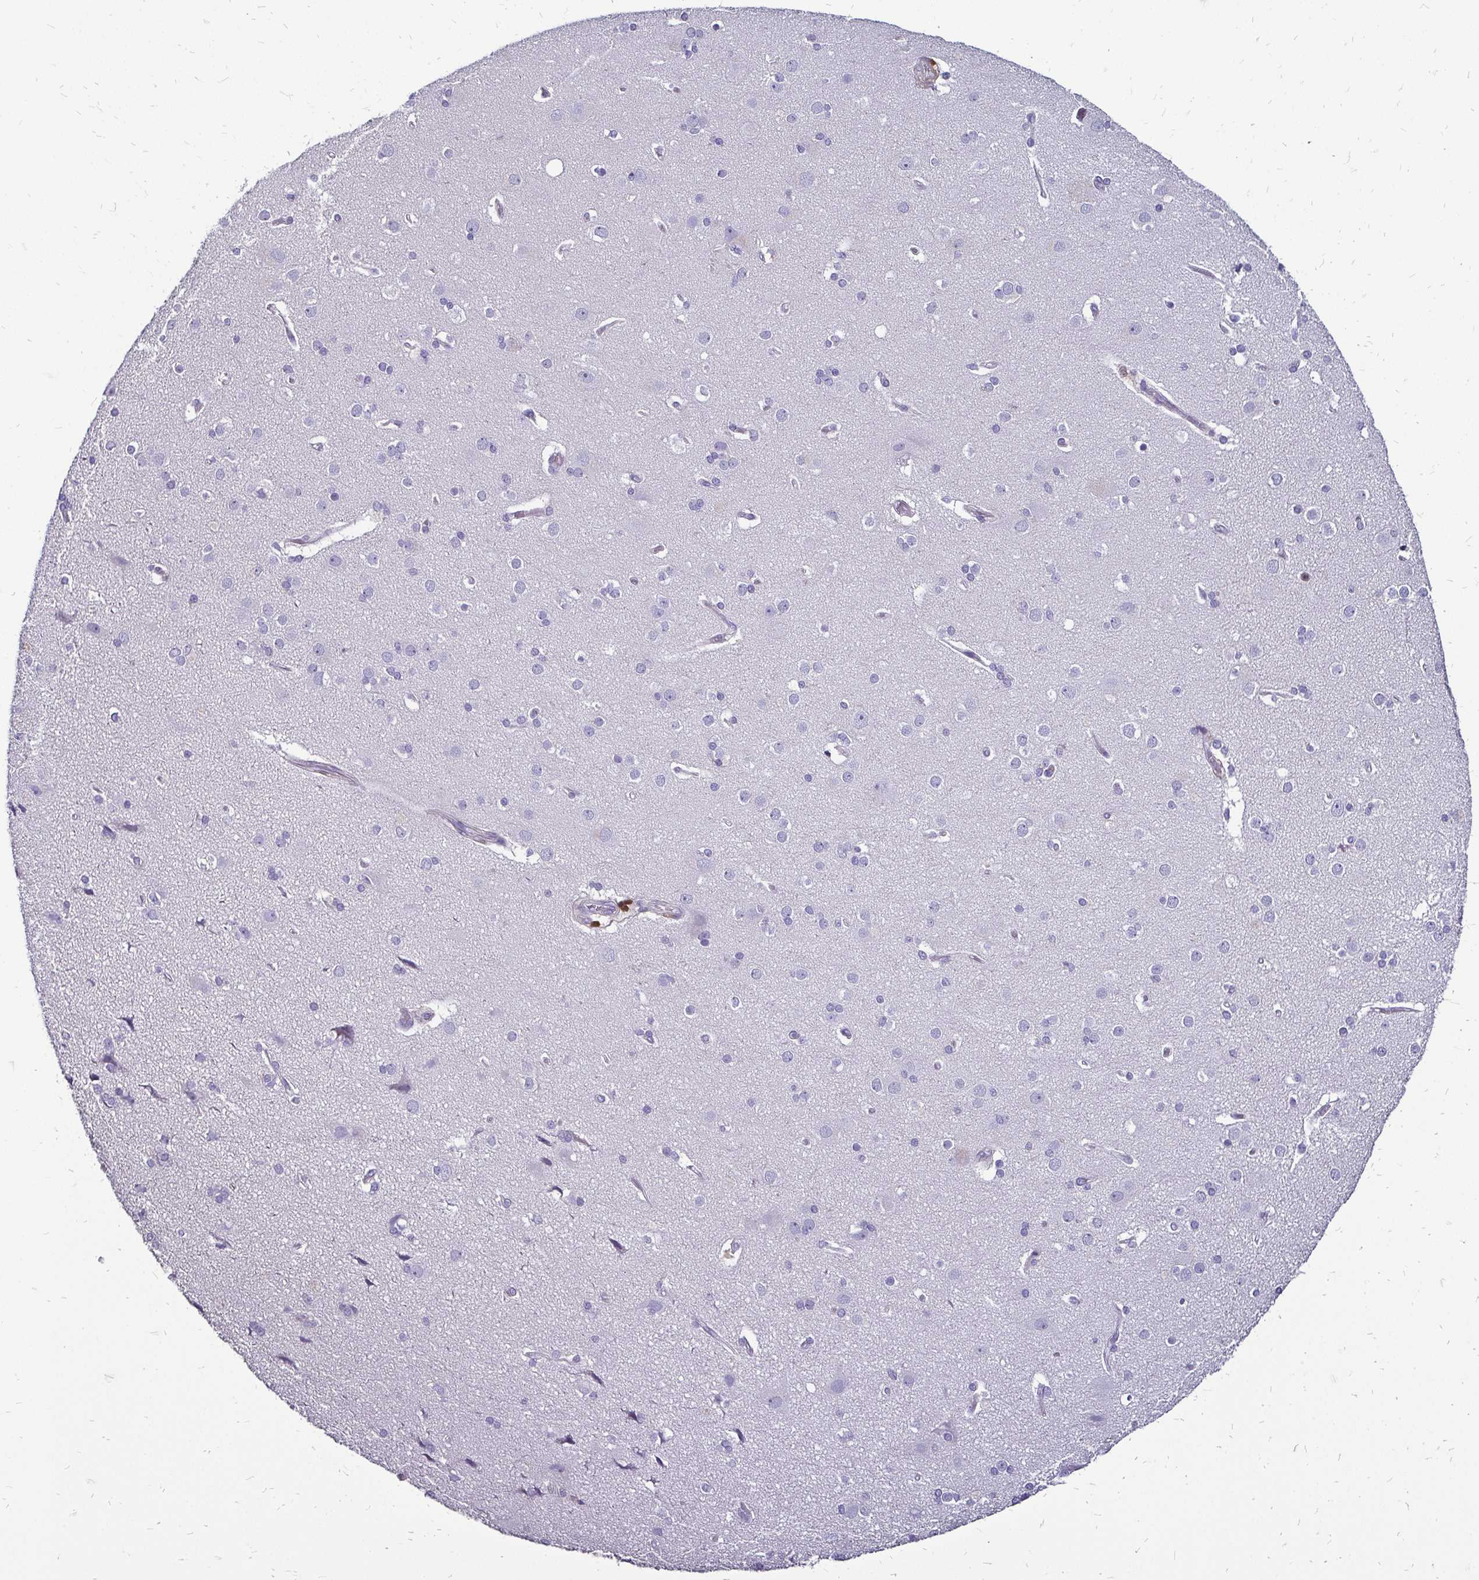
{"staining": {"intensity": "negative", "quantity": "none", "location": "none"}, "tissue": "cerebral cortex", "cell_type": "Endothelial cells", "image_type": "normal", "snomed": [{"axis": "morphology", "description": "Normal tissue, NOS"}, {"axis": "morphology", "description": "Glioma, malignant, High grade"}, {"axis": "topography", "description": "Cerebral cortex"}], "caption": "Human cerebral cortex stained for a protein using immunohistochemistry (IHC) reveals no positivity in endothelial cells.", "gene": "ZFP1", "patient": {"sex": "male", "age": 71}}